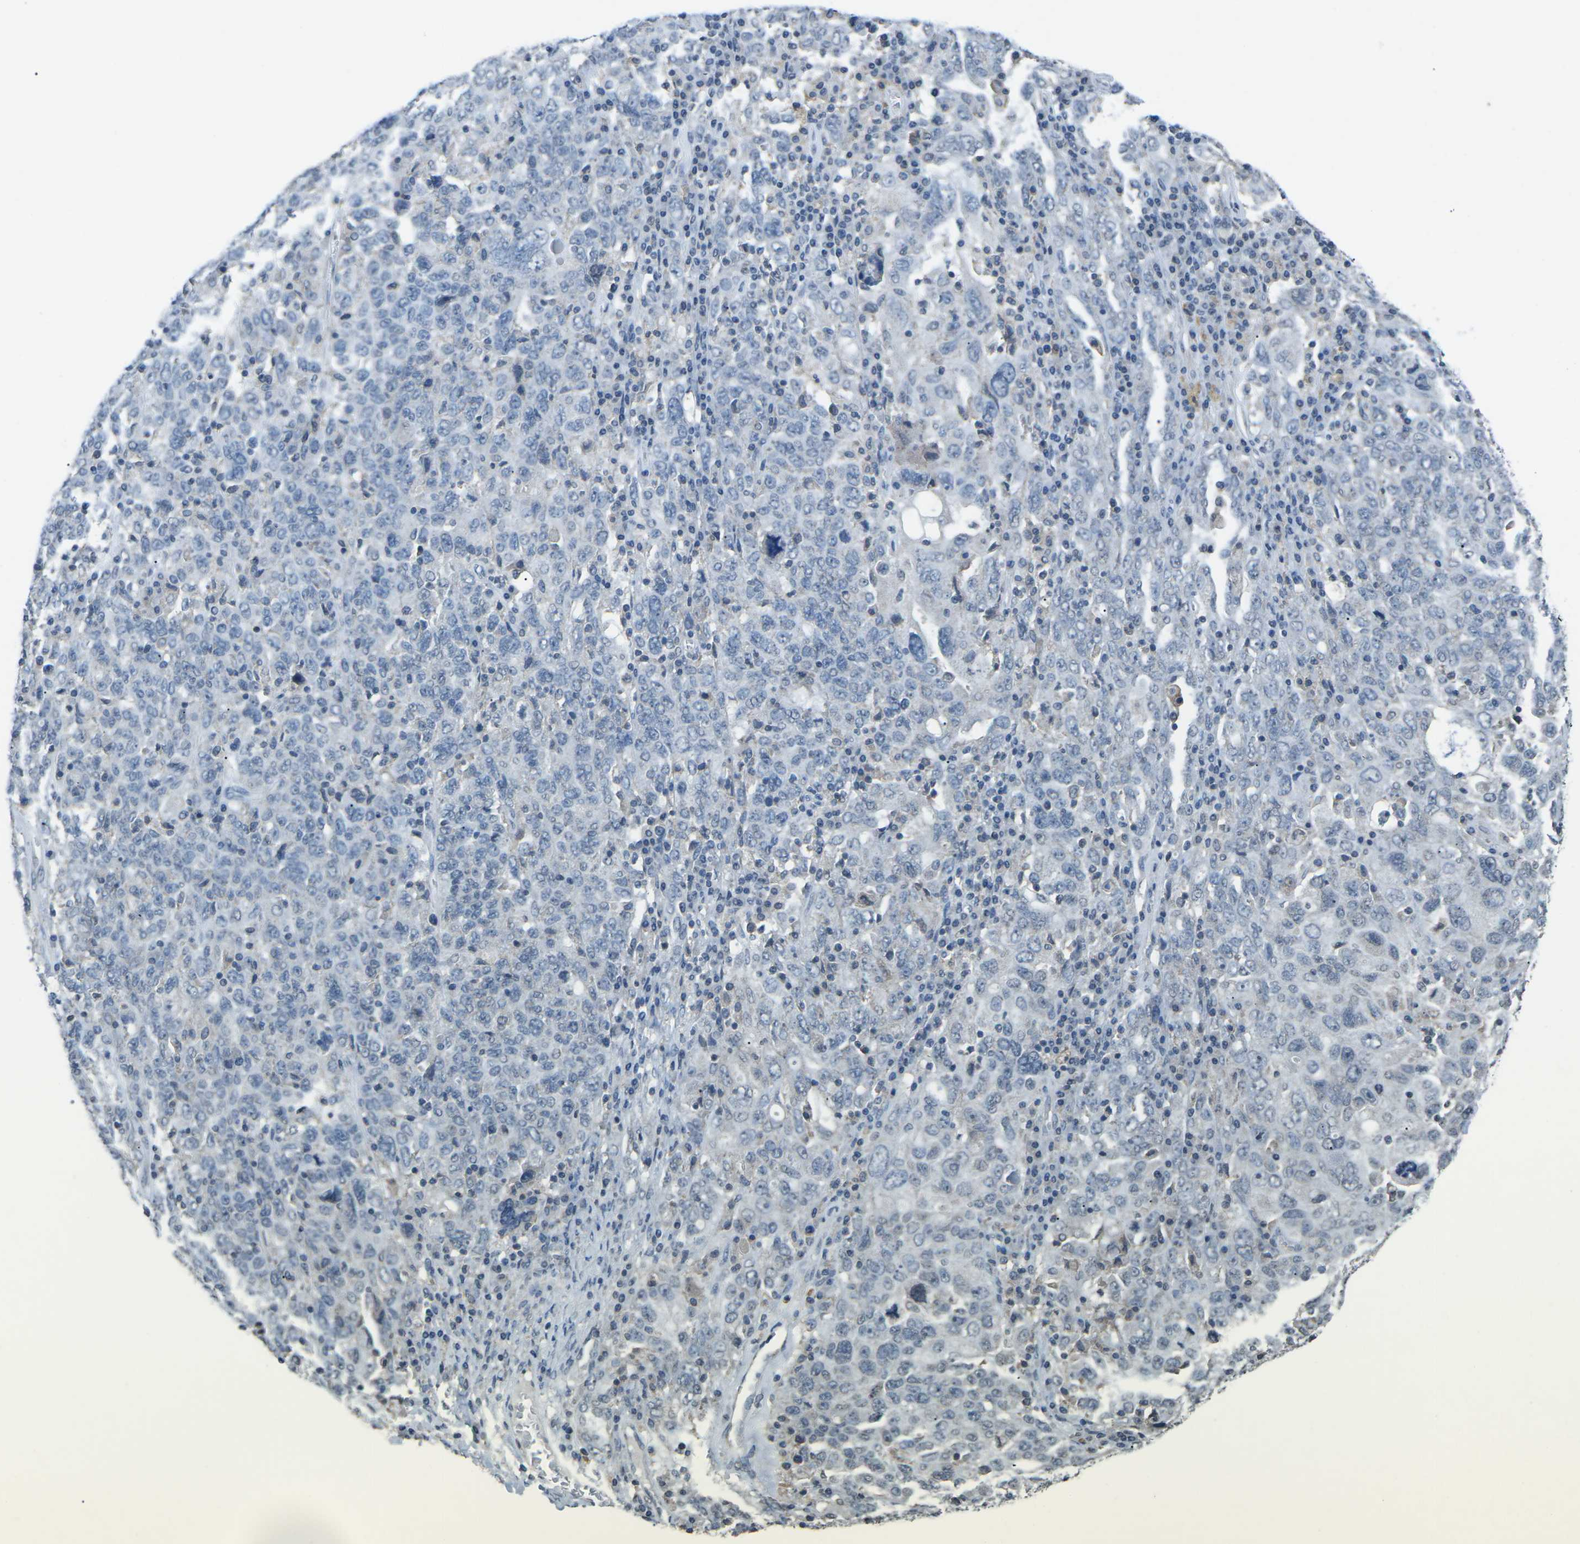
{"staining": {"intensity": "negative", "quantity": "none", "location": "none"}, "tissue": "ovarian cancer", "cell_type": "Tumor cells", "image_type": "cancer", "snomed": [{"axis": "morphology", "description": "Carcinoma, endometroid"}, {"axis": "topography", "description": "Ovary"}], "caption": "The photomicrograph shows no significant positivity in tumor cells of ovarian cancer.", "gene": "TFR2", "patient": {"sex": "female", "age": 62}}